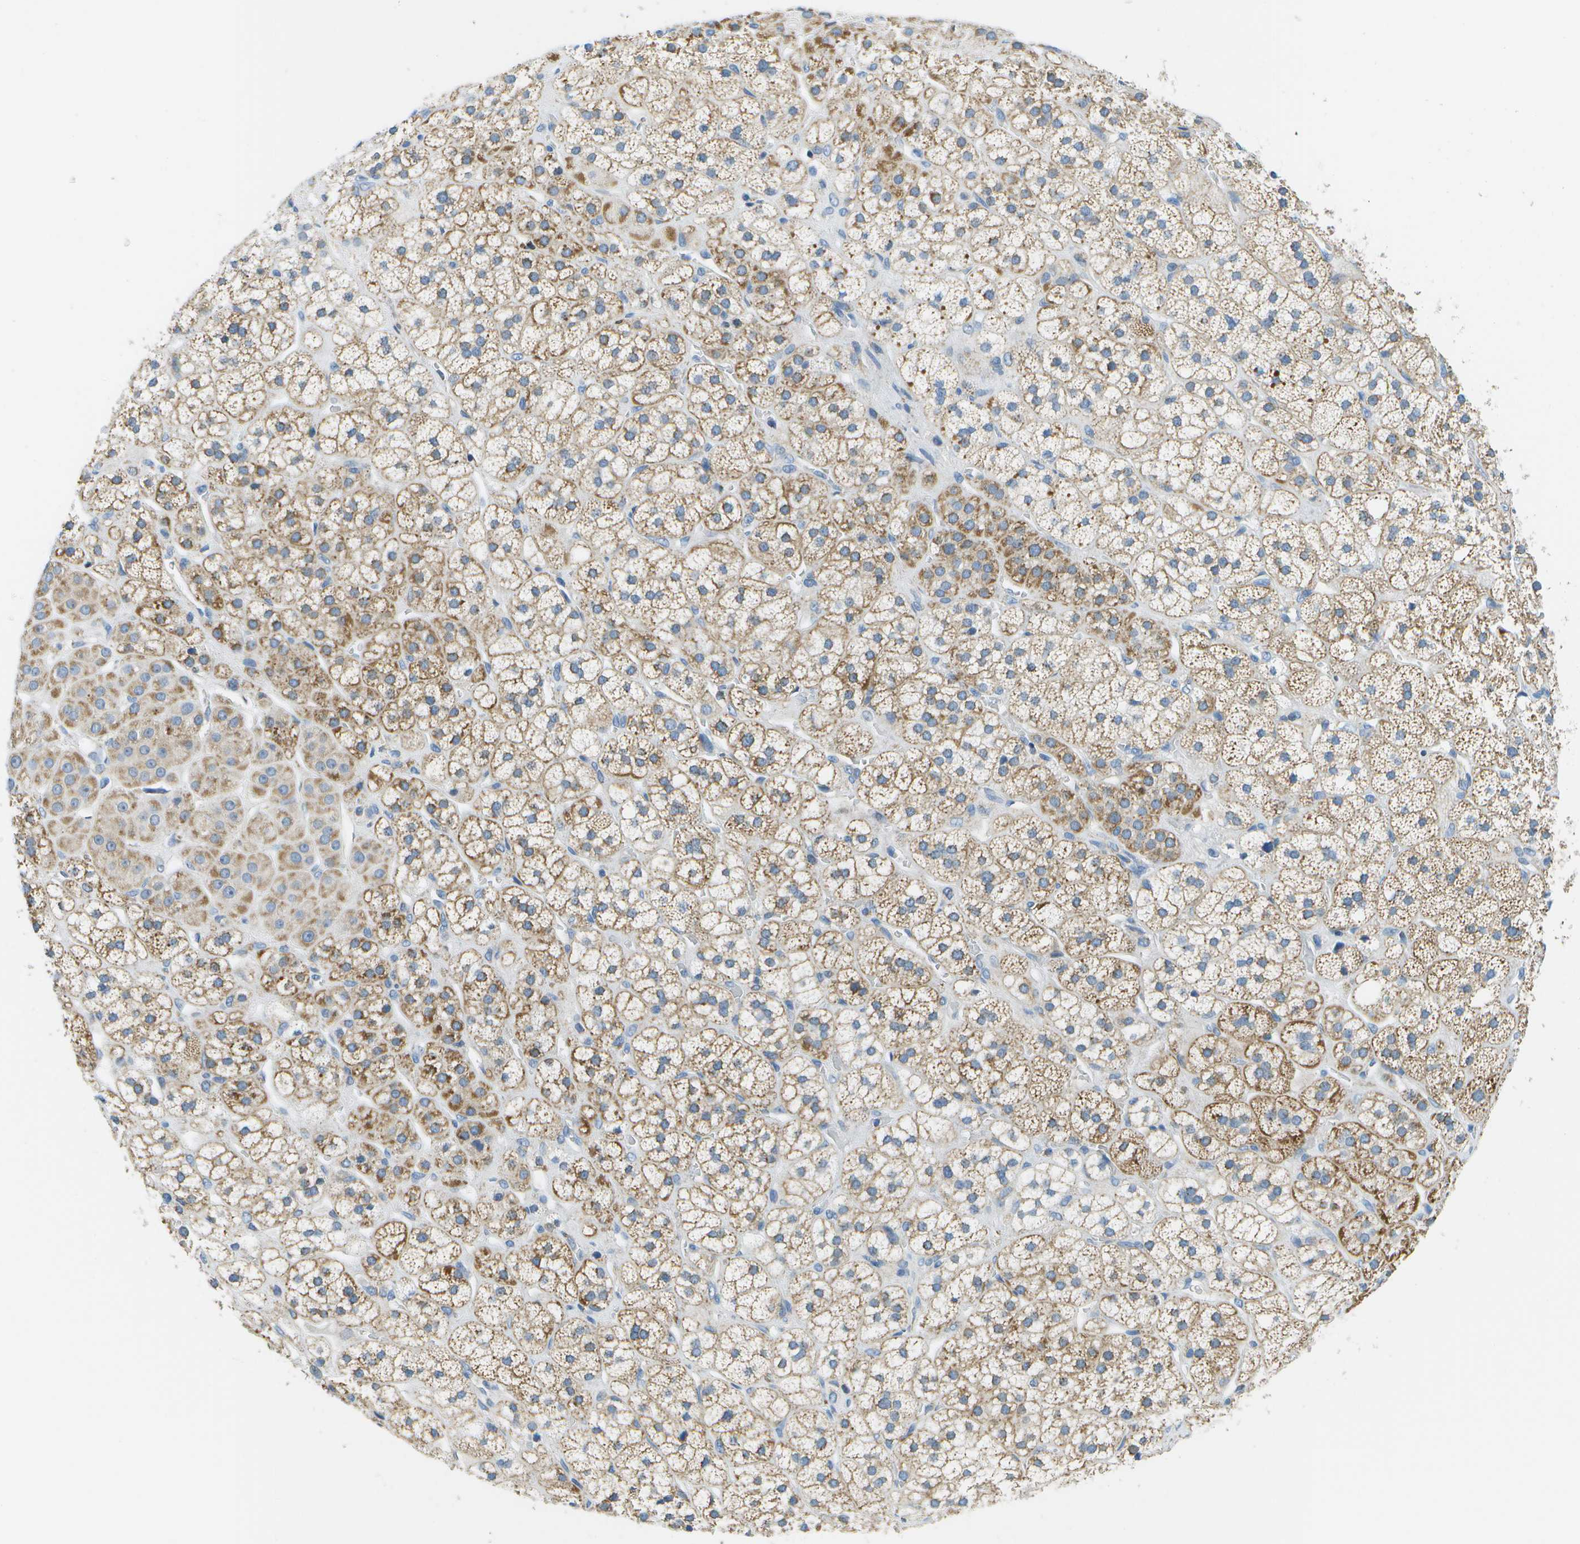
{"staining": {"intensity": "moderate", "quantity": ">75%", "location": "cytoplasmic/membranous"}, "tissue": "adrenal gland", "cell_type": "Glandular cells", "image_type": "normal", "snomed": [{"axis": "morphology", "description": "Normal tissue, NOS"}, {"axis": "topography", "description": "Adrenal gland"}], "caption": "Brown immunohistochemical staining in benign adrenal gland reveals moderate cytoplasmic/membranous staining in approximately >75% of glandular cells. (brown staining indicates protein expression, while blue staining denotes nuclei).", "gene": "PTGIS", "patient": {"sex": "male", "age": 56}}